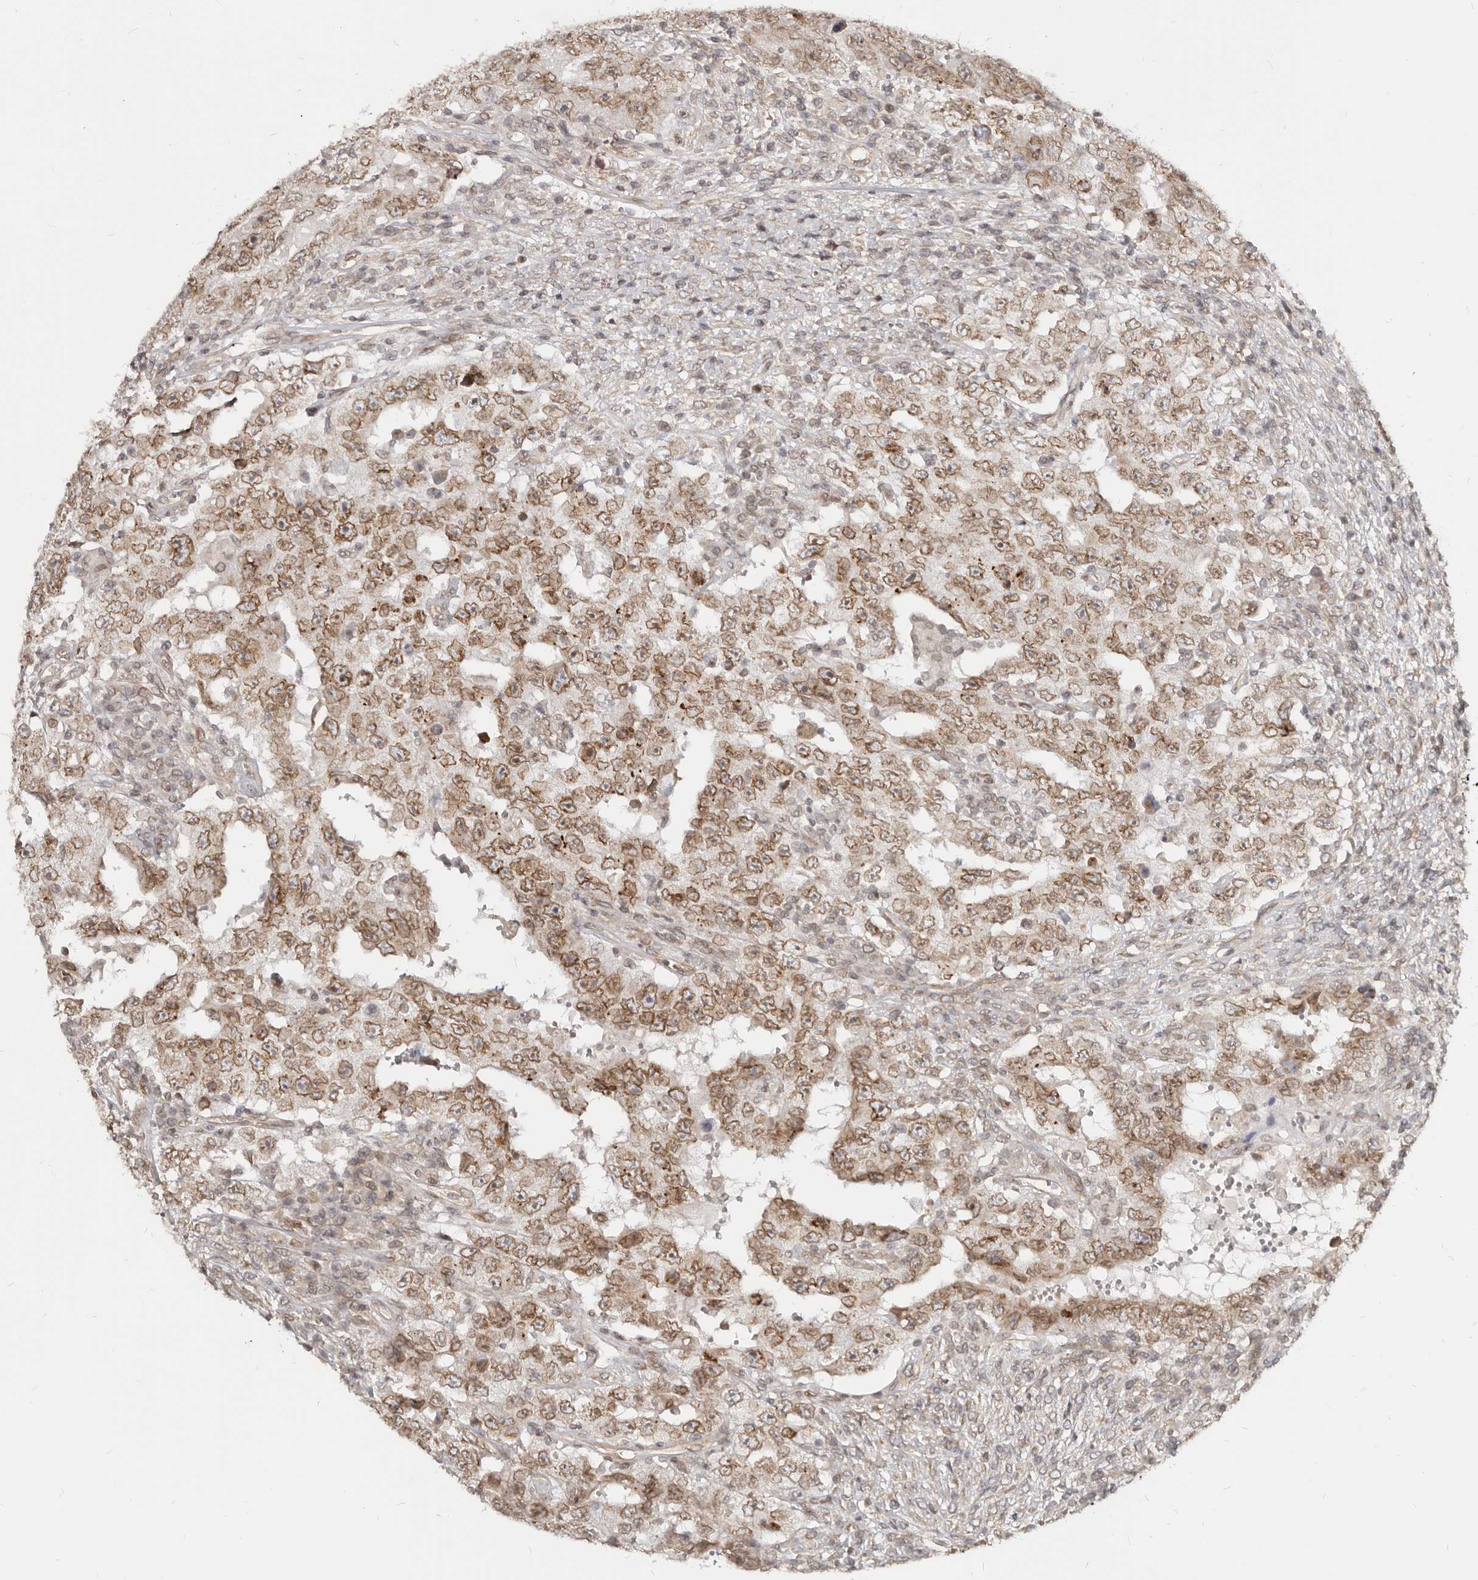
{"staining": {"intensity": "moderate", "quantity": ">75%", "location": "cytoplasmic/membranous"}, "tissue": "testis cancer", "cell_type": "Tumor cells", "image_type": "cancer", "snomed": [{"axis": "morphology", "description": "Carcinoma, Embryonal, NOS"}, {"axis": "topography", "description": "Testis"}], "caption": "An image of embryonal carcinoma (testis) stained for a protein shows moderate cytoplasmic/membranous brown staining in tumor cells.", "gene": "NUP153", "patient": {"sex": "male", "age": 26}}